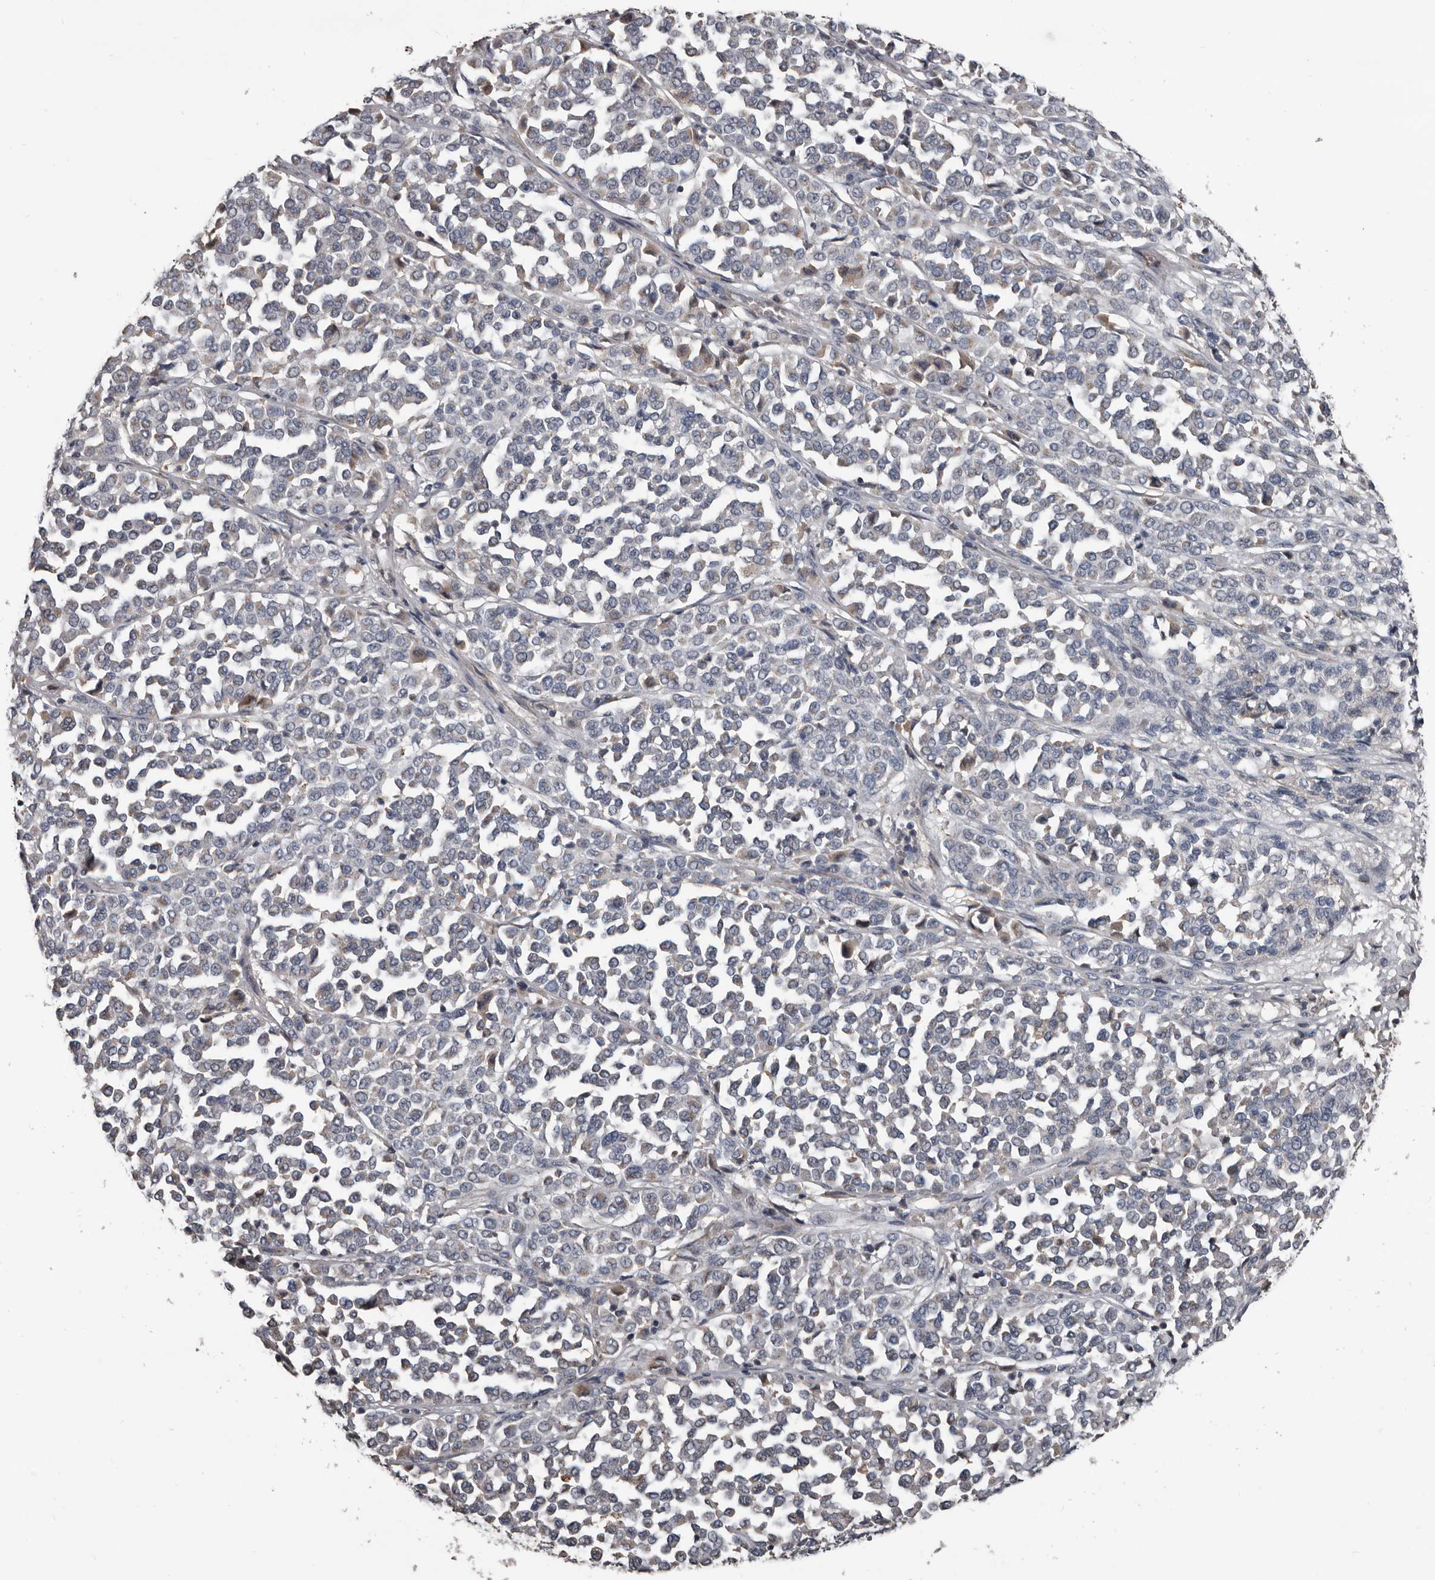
{"staining": {"intensity": "weak", "quantity": "<25%", "location": "cytoplasmic/membranous"}, "tissue": "melanoma", "cell_type": "Tumor cells", "image_type": "cancer", "snomed": [{"axis": "morphology", "description": "Malignant melanoma, Metastatic site"}, {"axis": "topography", "description": "Pancreas"}], "caption": "IHC of human melanoma shows no positivity in tumor cells. Brightfield microscopy of immunohistochemistry stained with DAB (brown) and hematoxylin (blue), captured at high magnification.", "gene": "GREB1", "patient": {"sex": "female", "age": 30}}